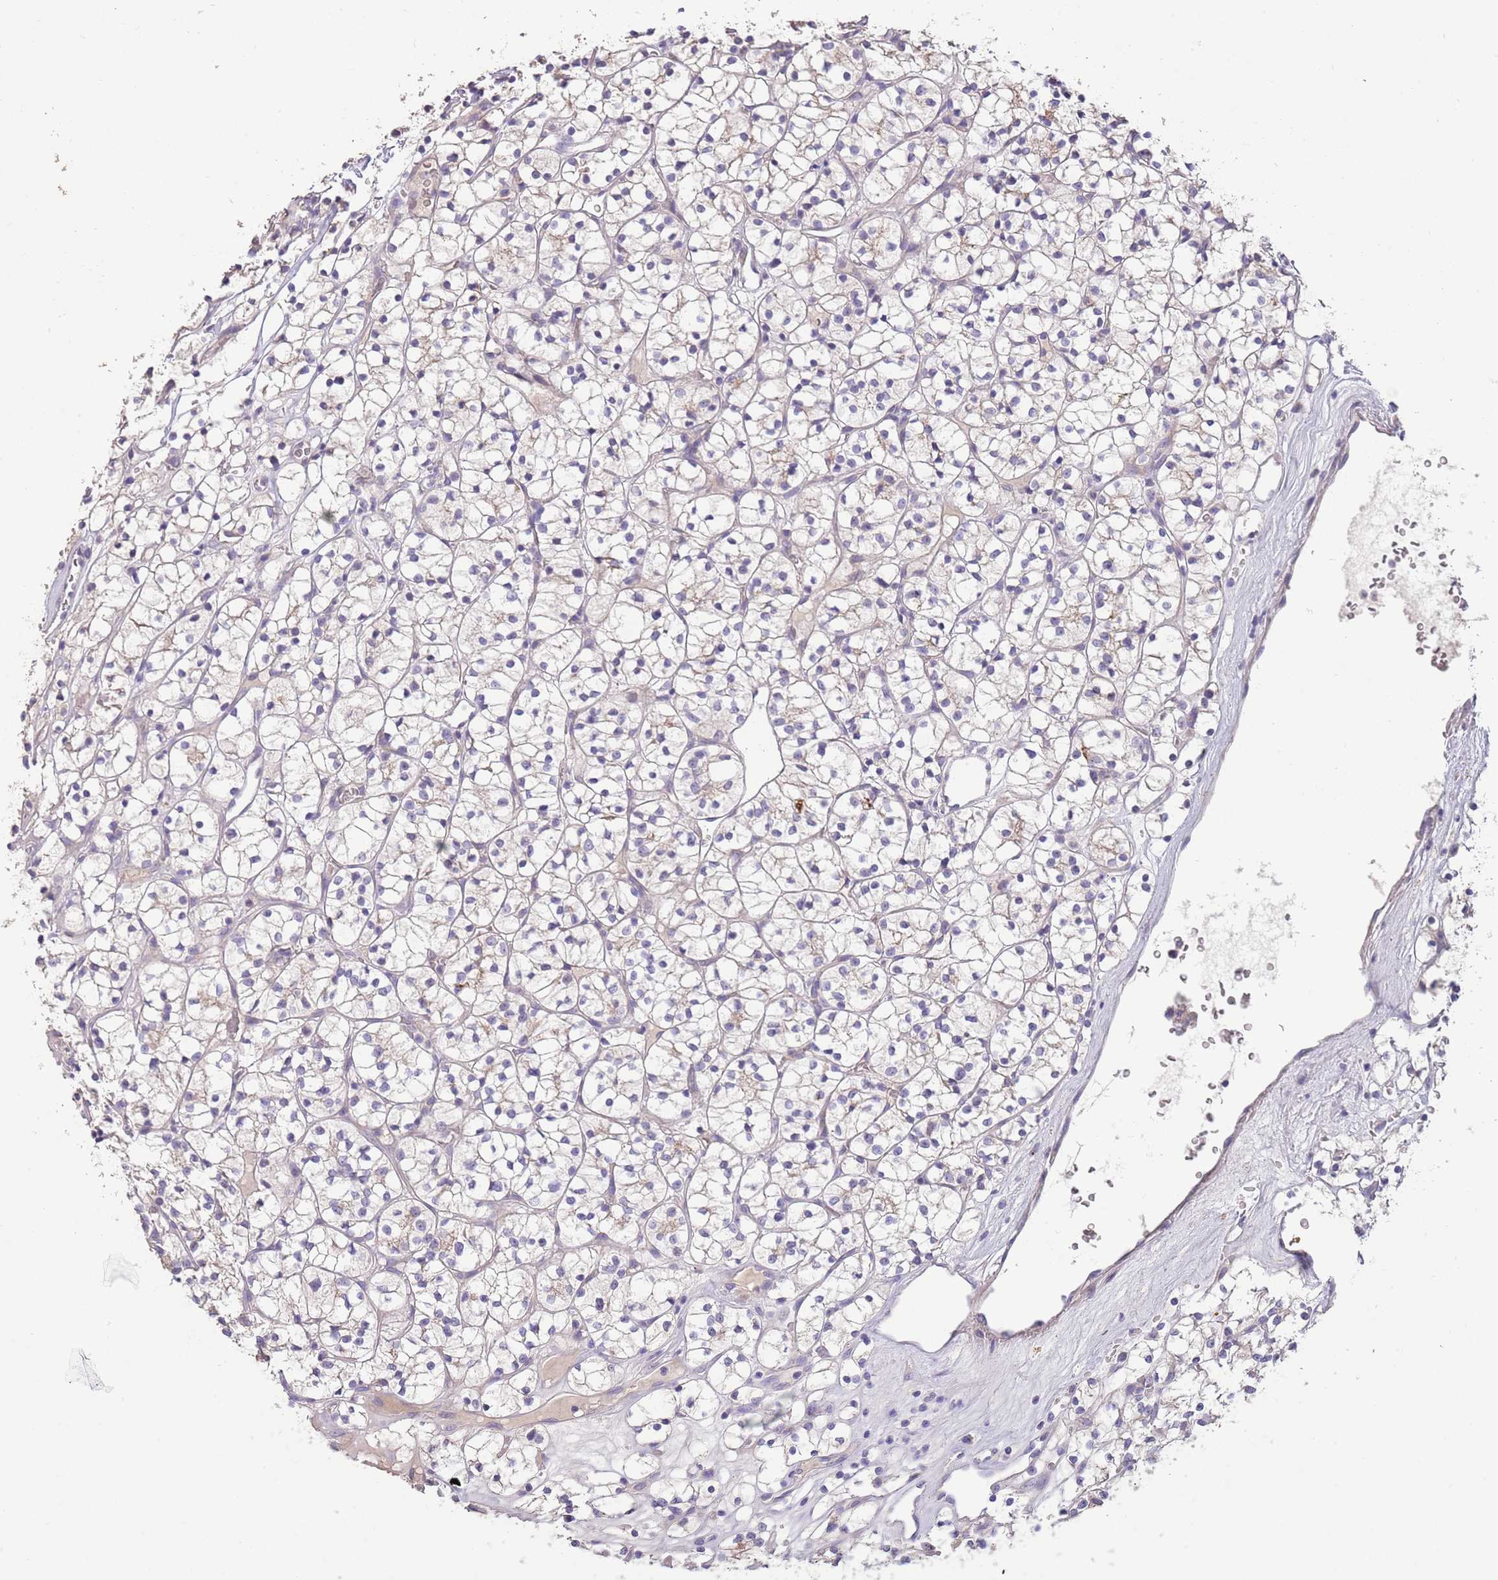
{"staining": {"intensity": "negative", "quantity": "none", "location": "none"}, "tissue": "renal cancer", "cell_type": "Tumor cells", "image_type": "cancer", "snomed": [{"axis": "morphology", "description": "Adenocarcinoma, NOS"}, {"axis": "topography", "description": "Kidney"}], "caption": "A histopathology image of renal adenocarcinoma stained for a protein demonstrates no brown staining in tumor cells.", "gene": "ZNF658", "patient": {"sex": "female", "age": 64}}